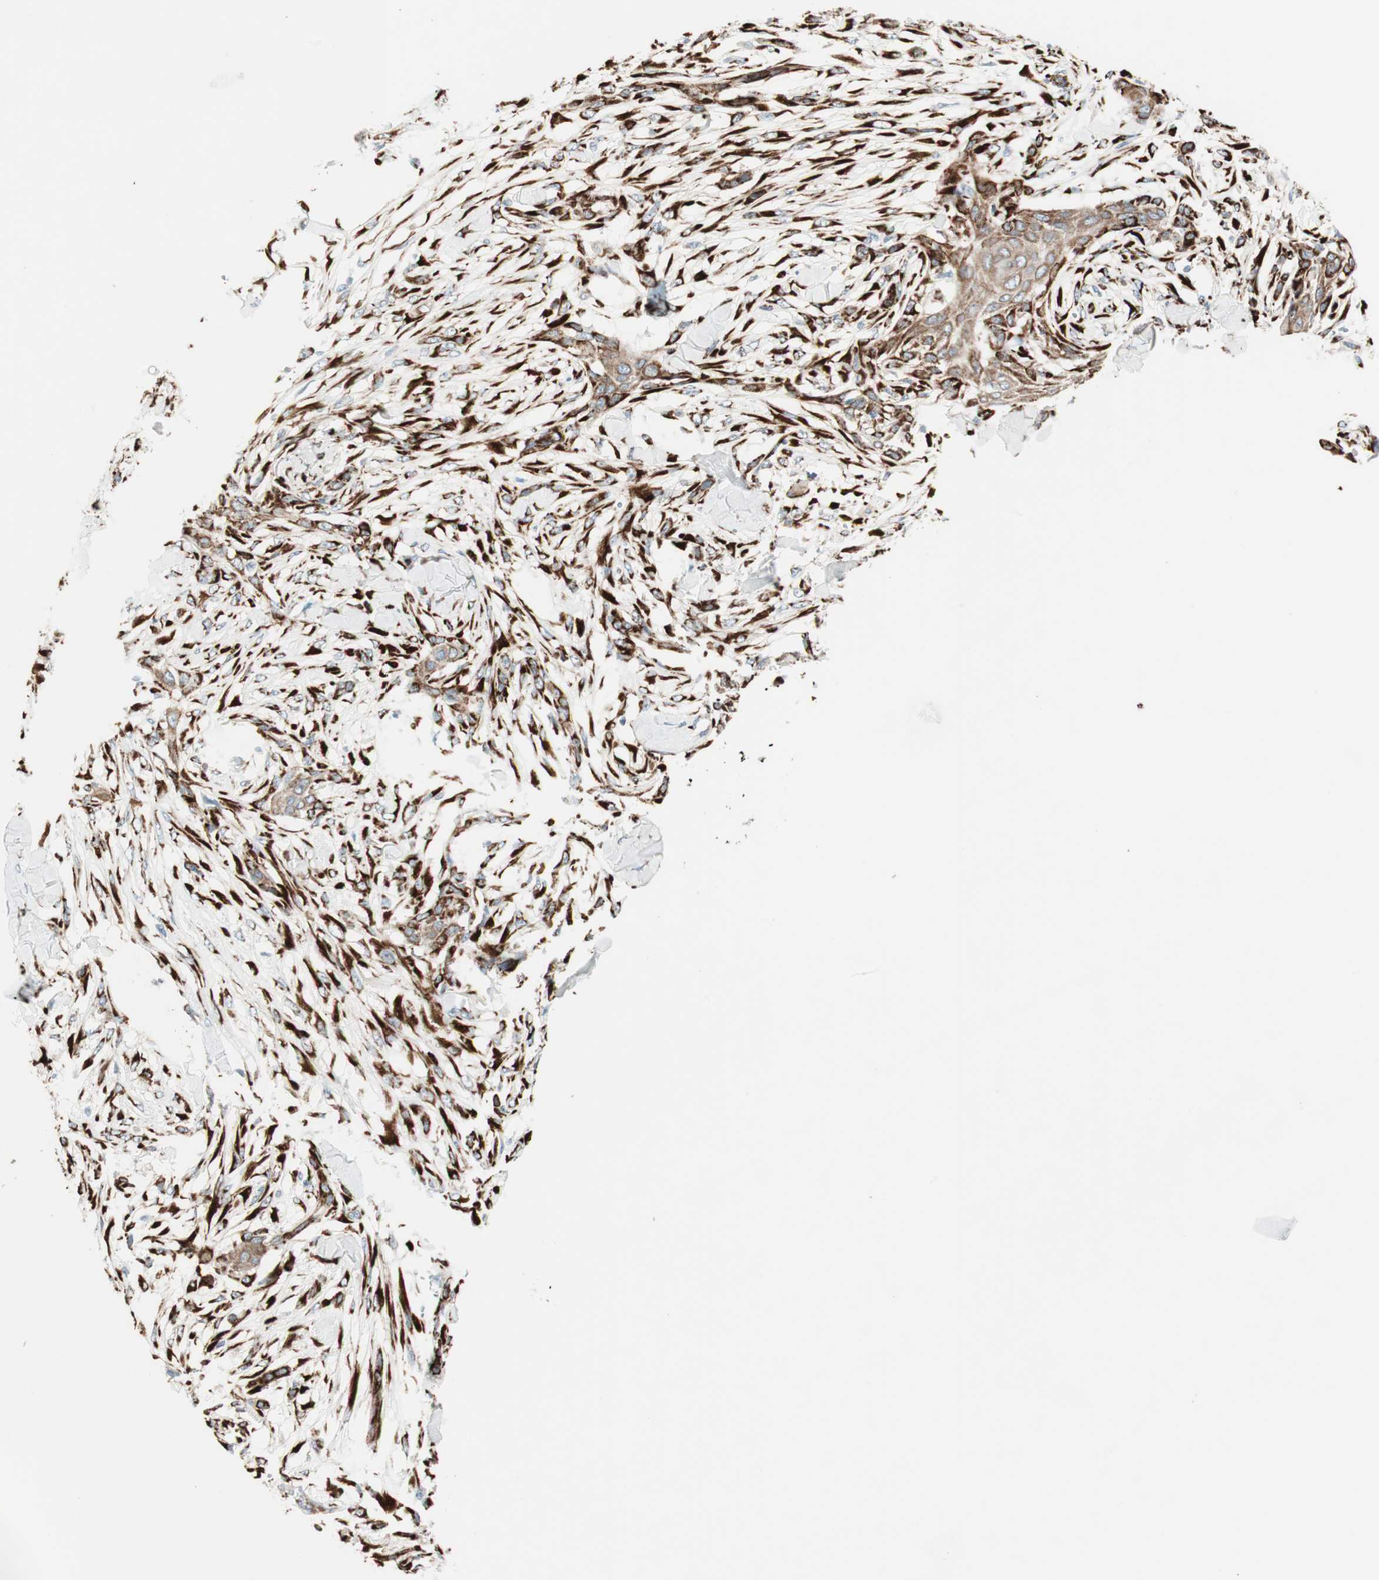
{"staining": {"intensity": "strong", "quantity": ">75%", "location": "cytoplasmic/membranous"}, "tissue": "skin cancer", "cell_type": "Tumor cells", "image_type": "cancer", "snomed": [{"axis": "morphology", "description": "Squamous cell carcinoma, NOS"}, {"axis": "topography", "description": "Skin"}], "caption": "Skin cancer was stained to show a protein in brown. There is high levels of strong cytoplasmic/membranous expression in about >75% of tumor cells. Immunohistochemistry stains the protein in brown and the nuclei are stained blue.", "gene": "P4HTM", "patient": {"sex": "female", "age": 59}}